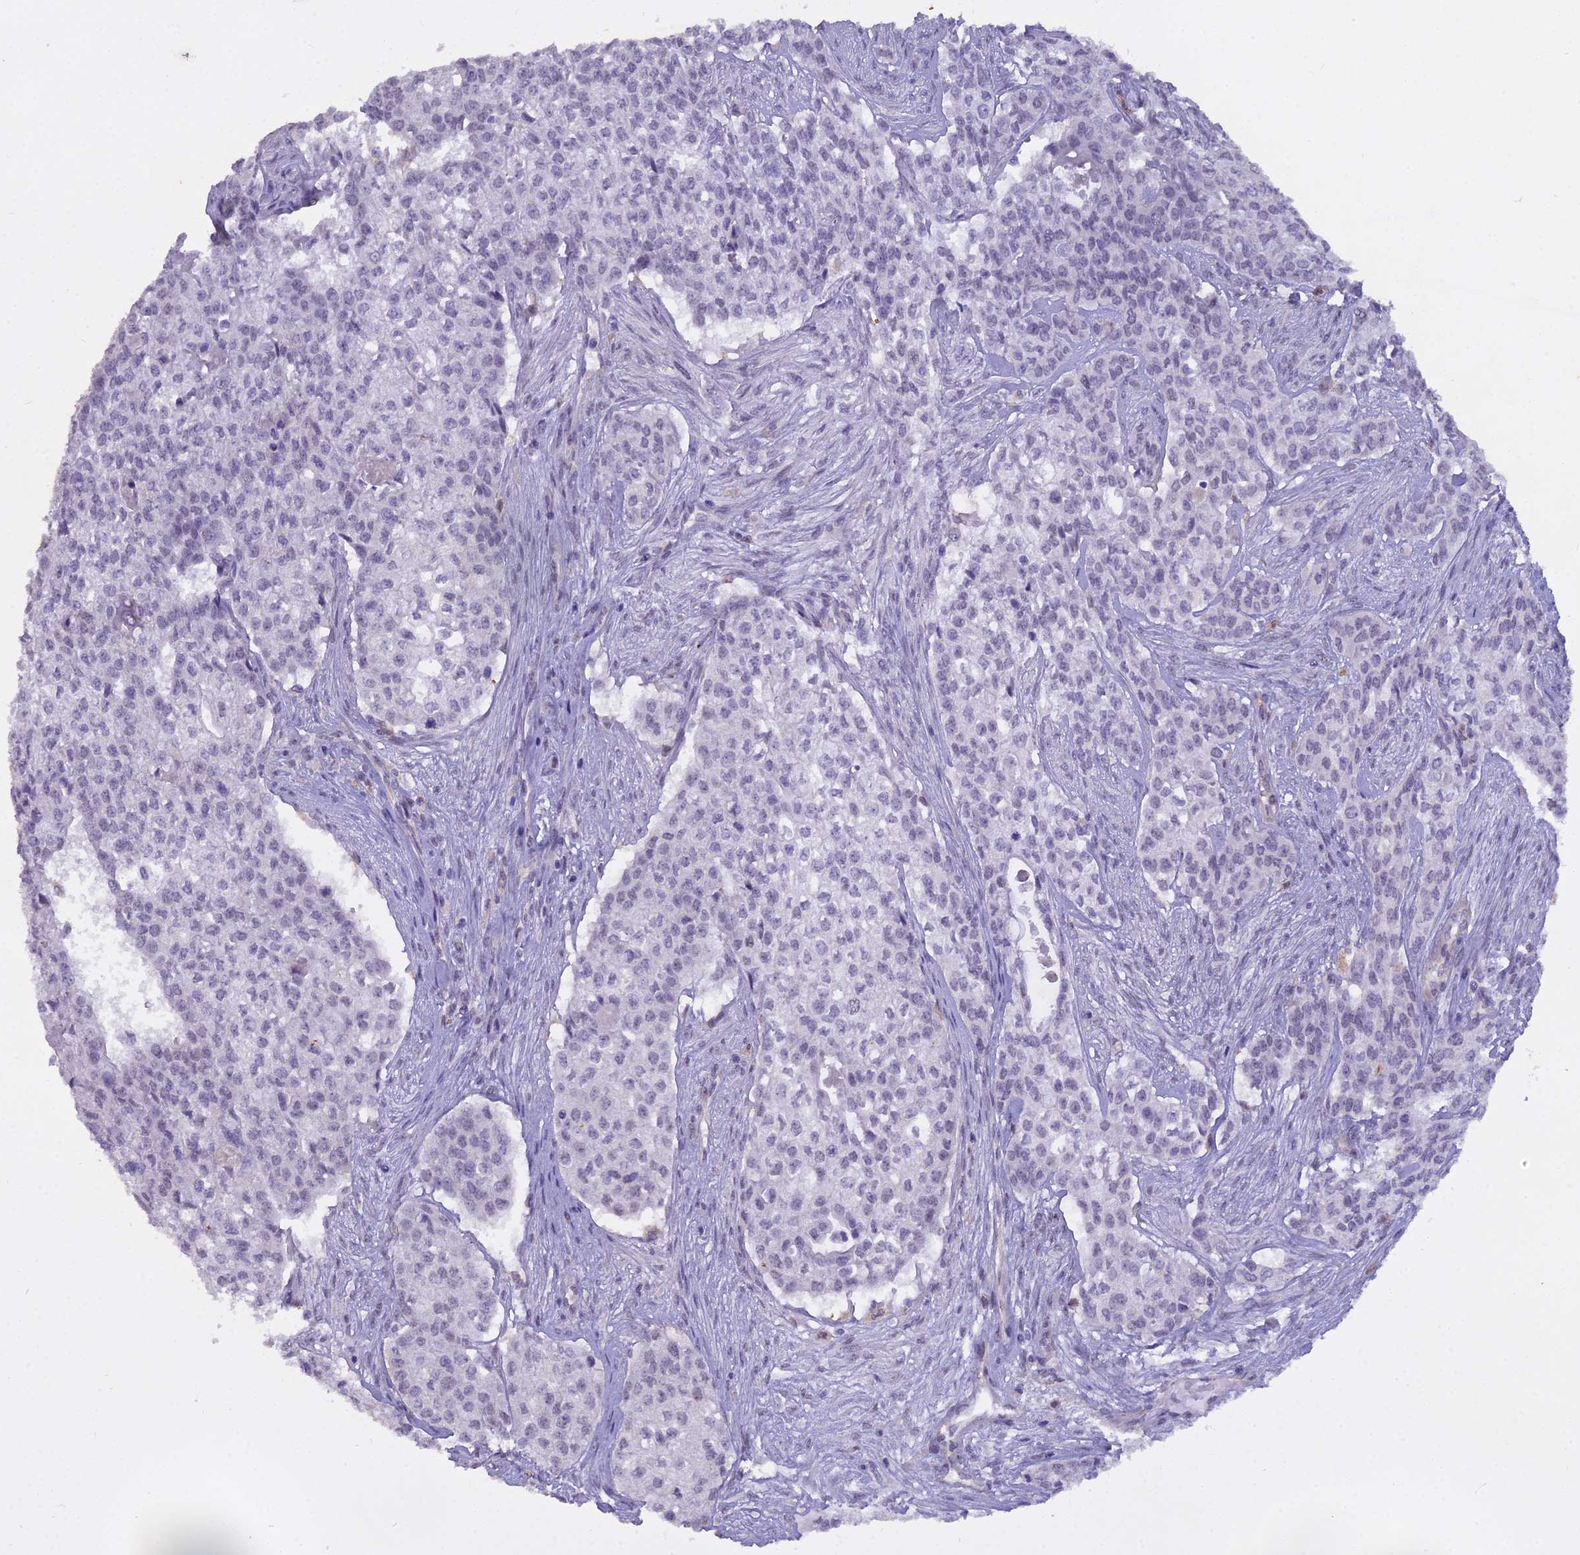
{"staining": {"intensity": "negative", "quantity": "none", "location": "none"}, "tissue": "head and neck cancer", "cell_type": "Tumor cells", "image_type": "cancer", "snomed": [{"axis": "morphology", "description": "Adenocarcinoma, NOS"}, {"axis": "topography", "description": "Head-Neck"}], "caption": "A high-resolution micrograph shows immunohistochemistry (IHC) staining of head and neck cancer, which displays no significant staining in tumor cells. (DAB (3,3'-diaminobenzidine) immunohistochemistry (IHC), high magnification).", "gene": "BLNK", "patient": {"sex": "male", "age": 81}}